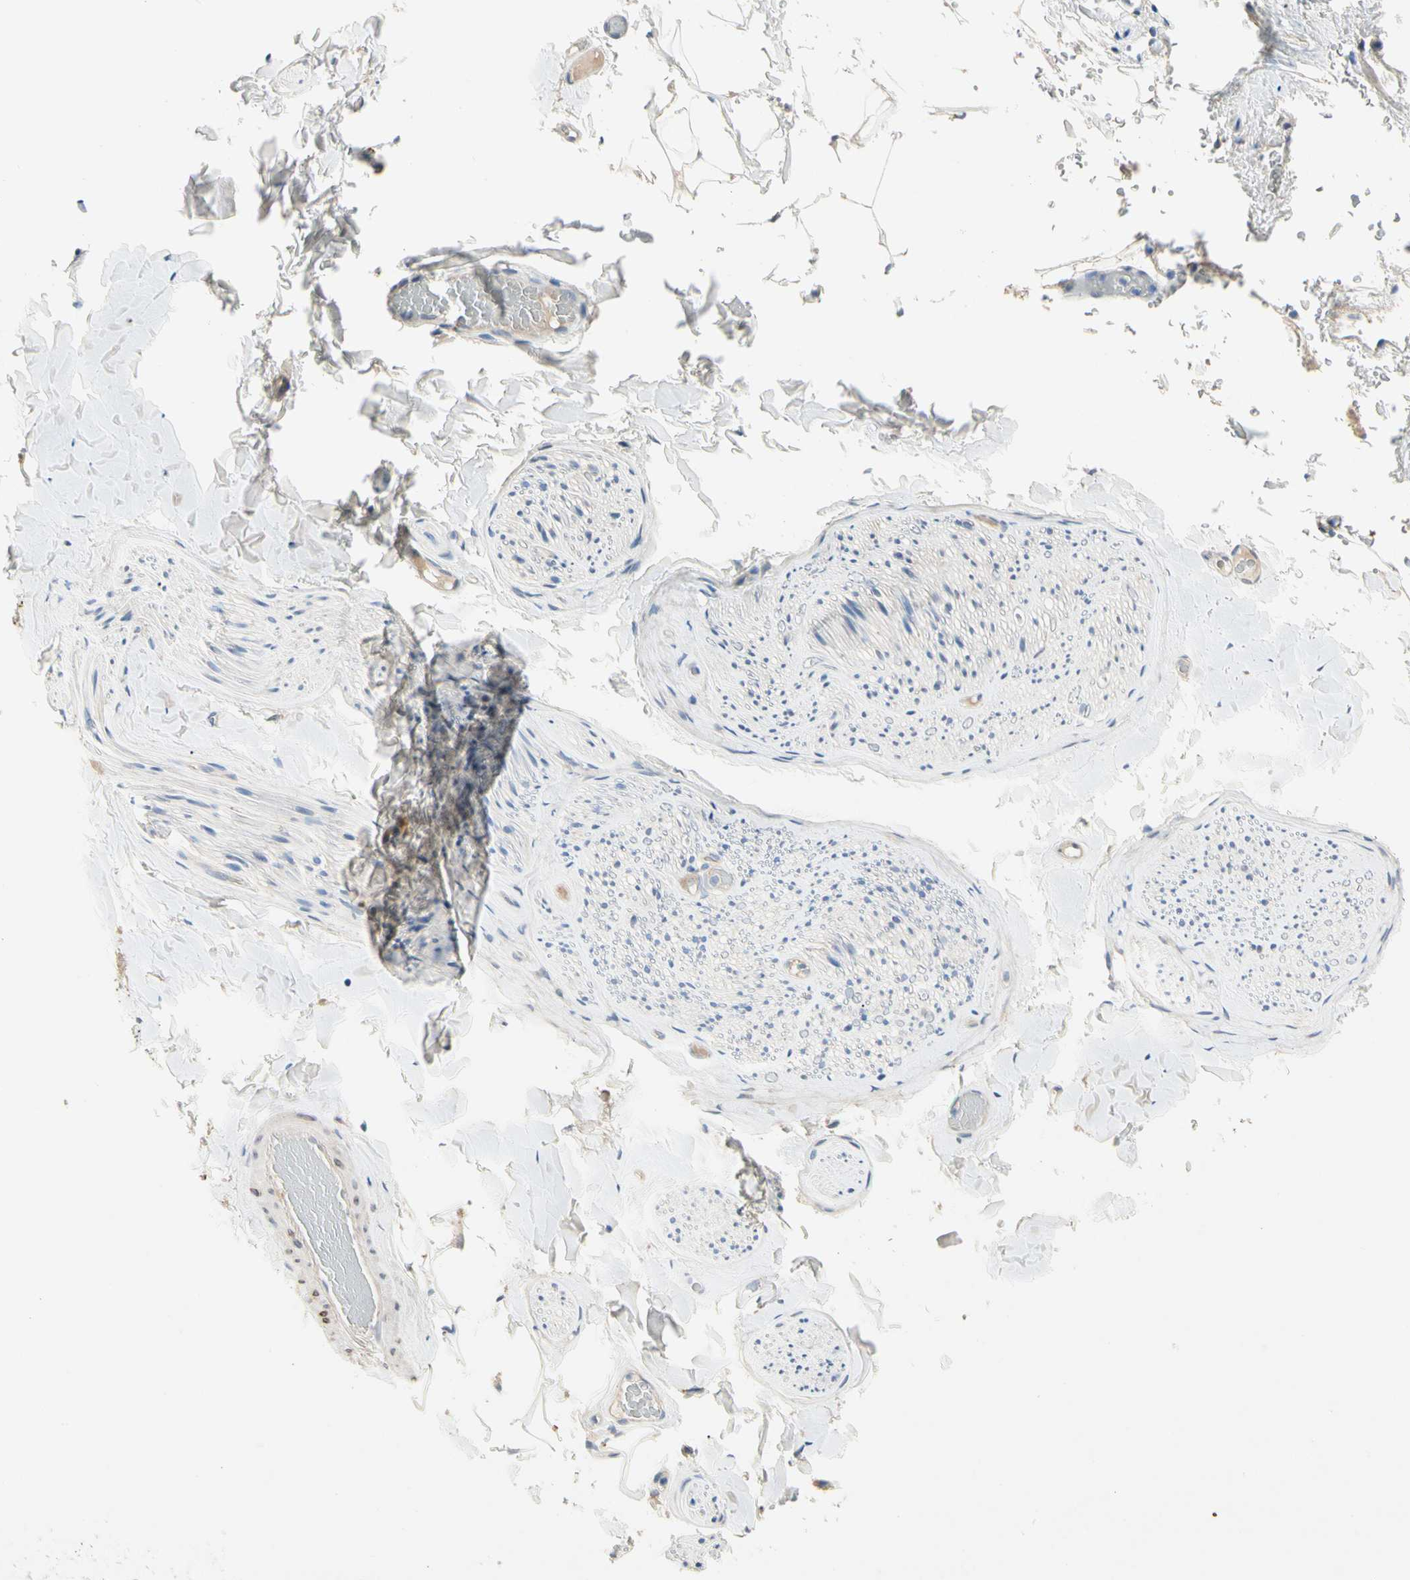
{"staining": {"intensity": "negative", "quantity": "none", "location": "none"}, "tissue": "adipose tissue", "cell_type": "Adipocytes", "image_type": "normal", "snomed": [{"axis": "morphology", "description": "Normal tissue, NOS"}, {"axis": "topography", "description": "Peripheral nerve tissue"}], "caption": "Immunohistochemistry photomicrograph of normal adipose tissue stained for a protein (brown), which shows no positivity in adipocytes.", "gene": "GAS6", "patient": {"sex": "male", "age": 70}}